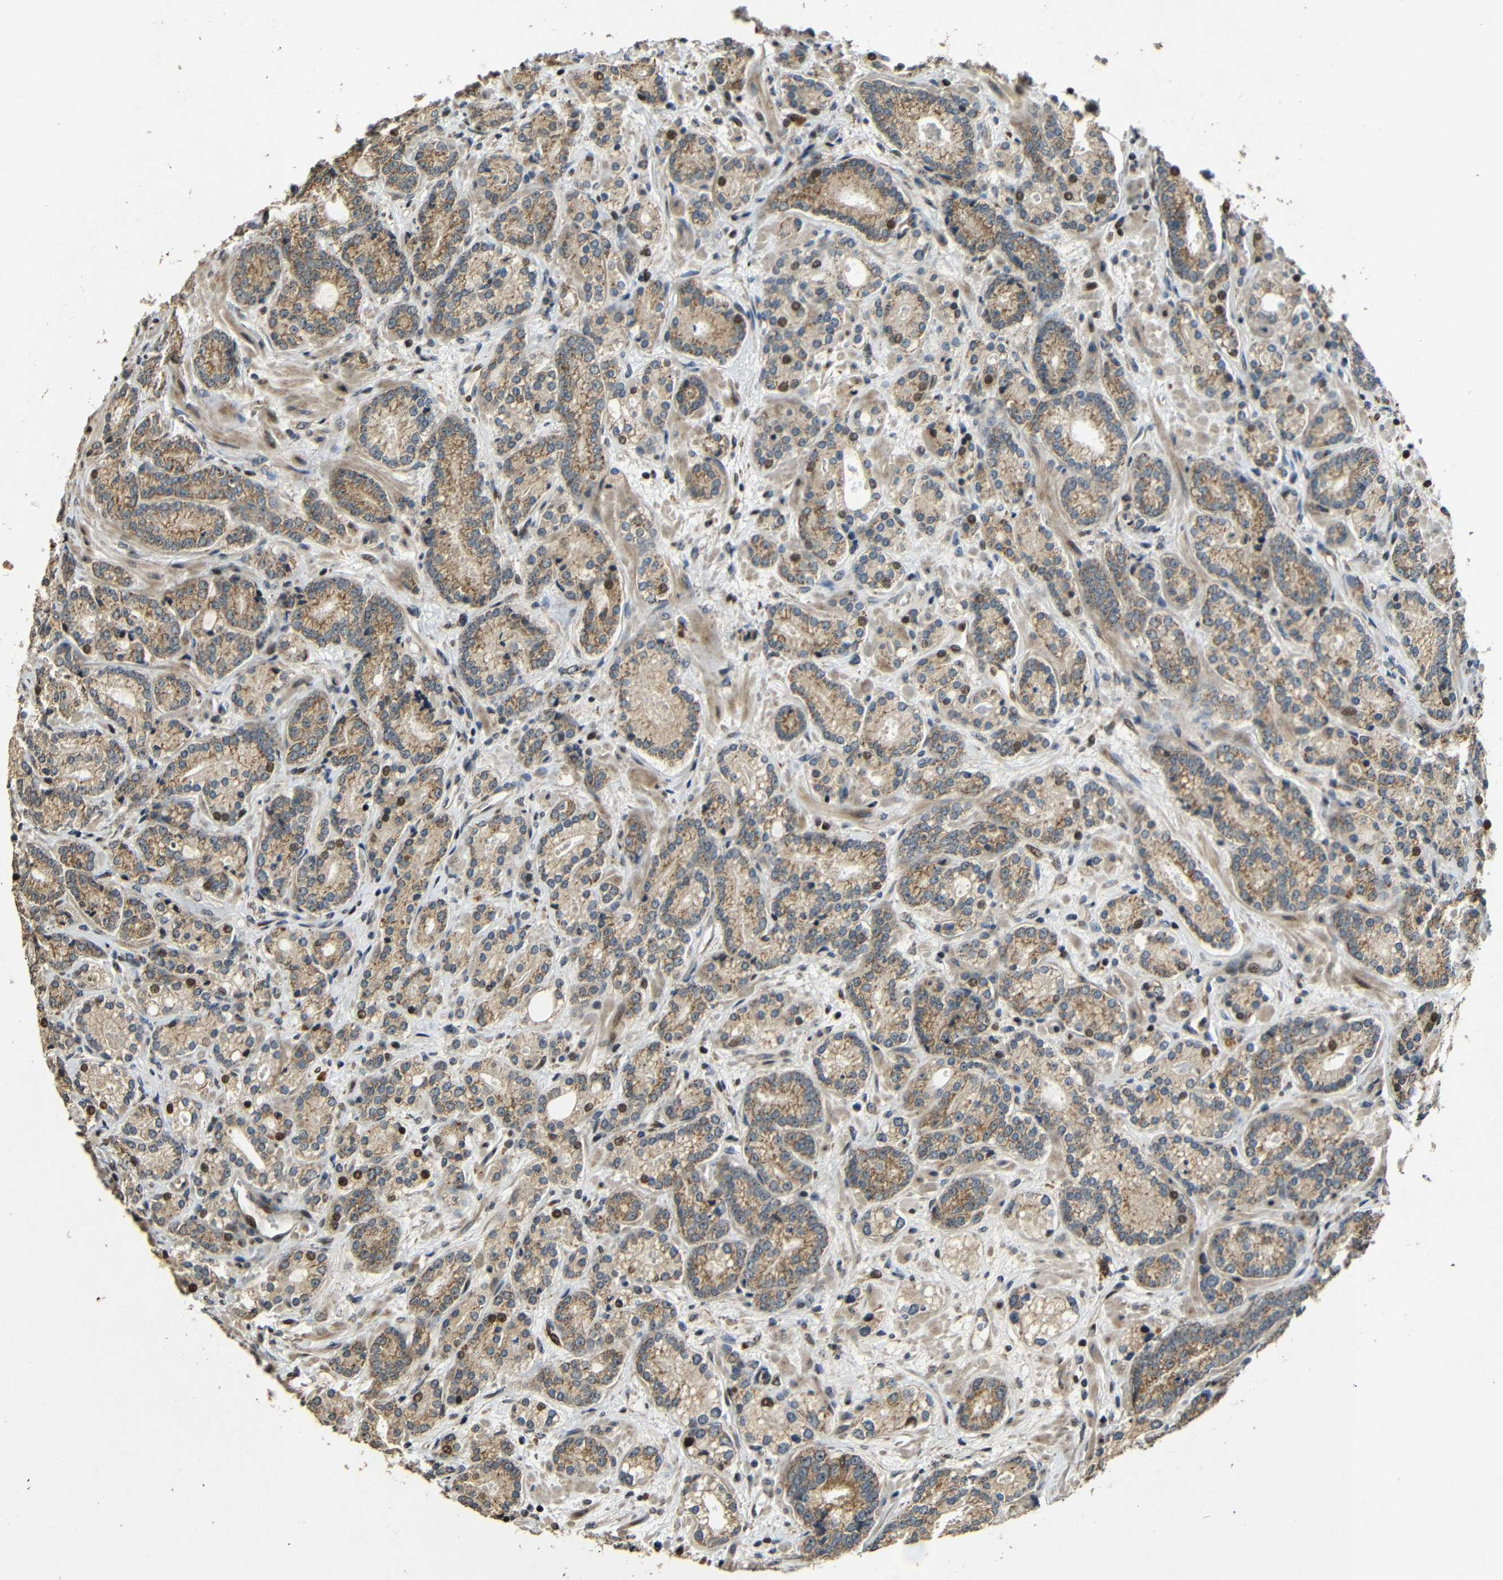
{"staining": {"intensity": "moderate", "quantity": ">75%", "location": "cytoplasmic/membranous"}, "tissue": "prostate cancer", "cell_type": "Tumor cells", "image_type": "cancer", "snomed": [{"axis": "morphology", "description": "Adenocarcinoma, High grade"}, {"axis": "topography", "description": "Prostate"}], "caption": "Brown immunohistochemical staining in human prostate cancer shows moderate cytoplasmic/membranous staining in about >75% of tumor cells.", "gene": "KAZALD1", "patient": {"sex": "male", "age": 61}}